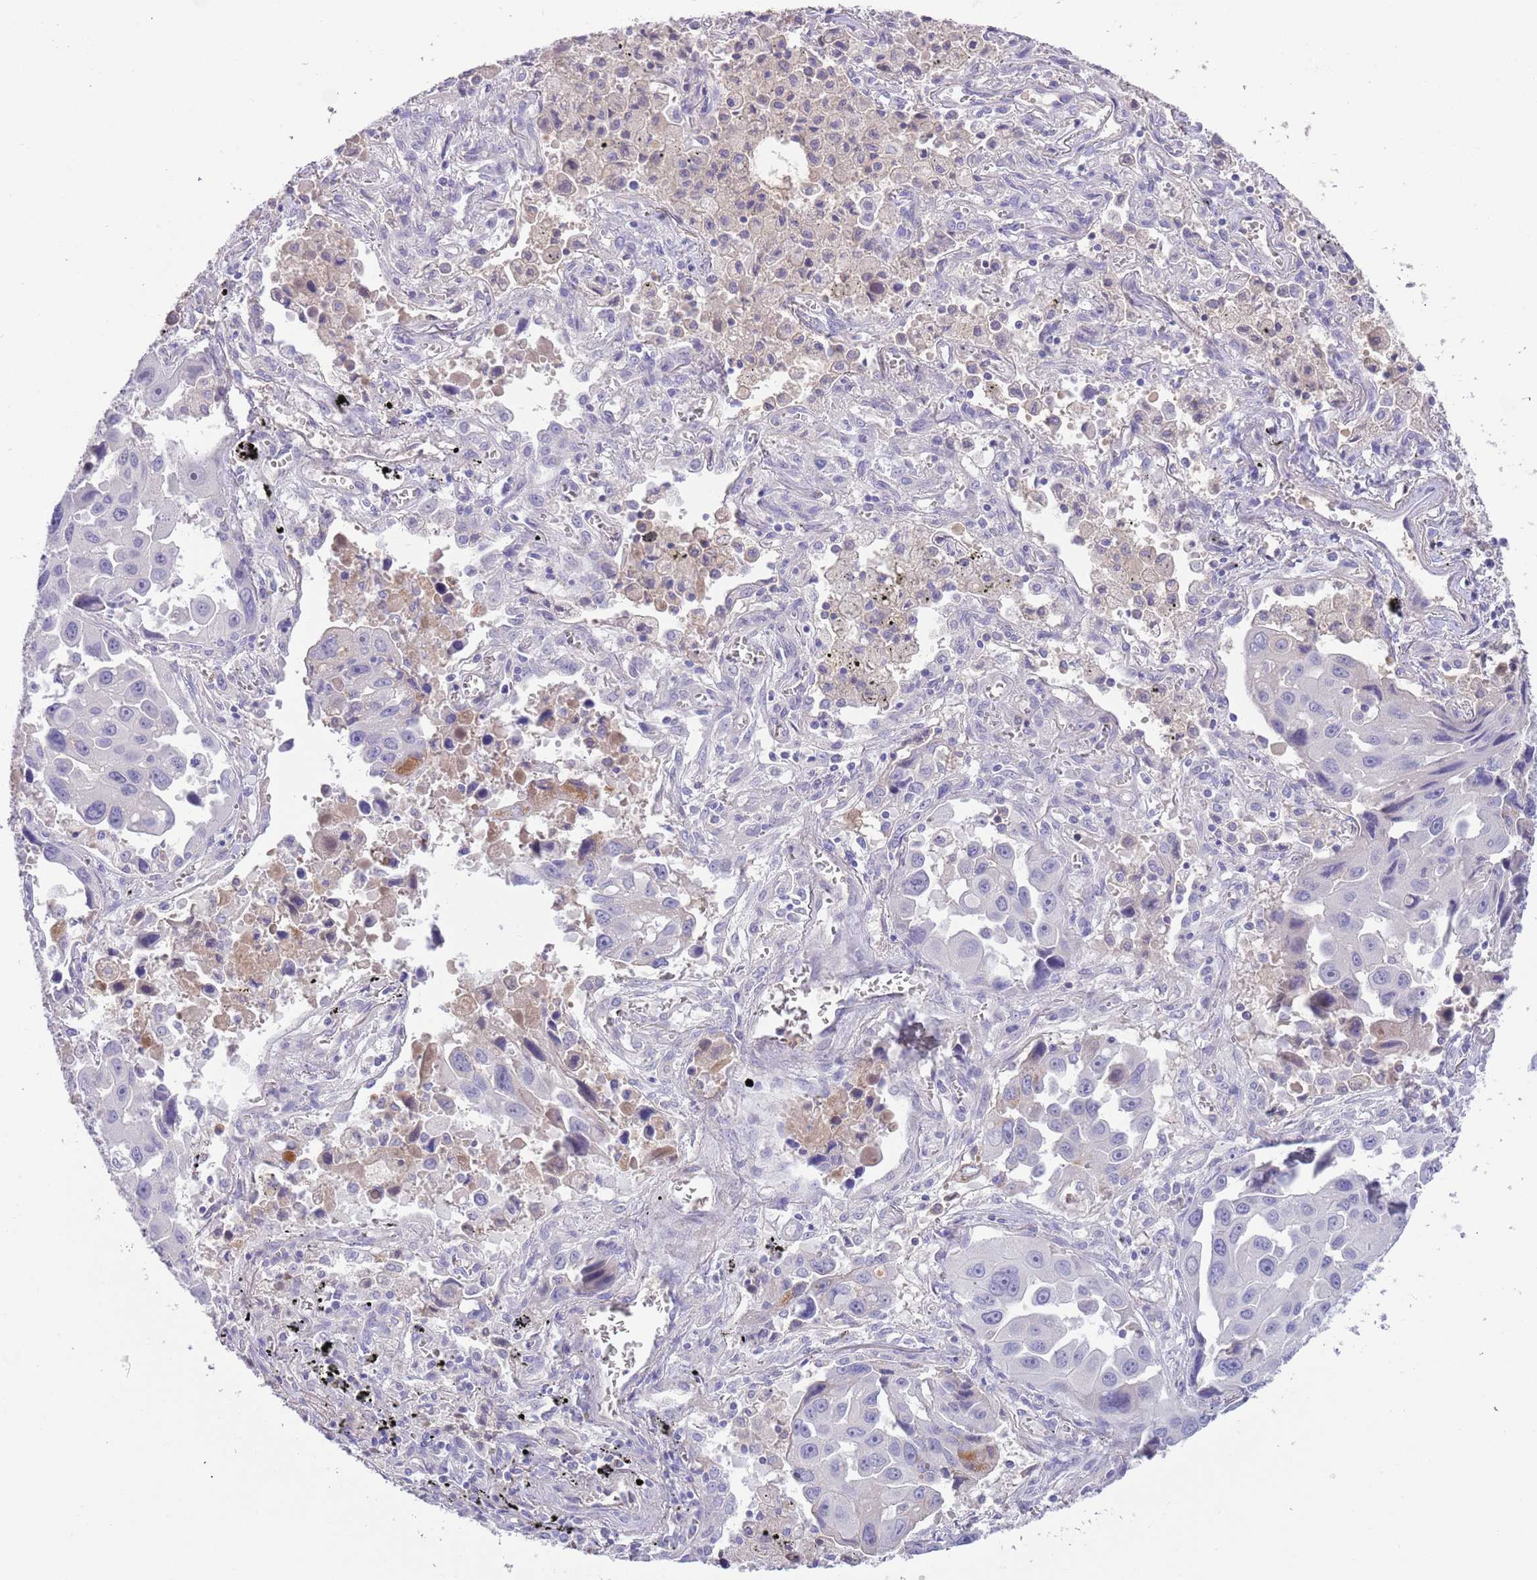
{"staining": {"intensity": "negative", "quantity": "none", "location": "none"}, "tissue": "lung cancer", "cell_type": "Tumor cells", "image_type": "cancer", "snomed": [{"axis": "morphology", "description": "Adenocarcinoma, NOS"}, {"axis": "topography", "description": "Lung"}], "caption": "High magnification brightfield microscopy of lung cancer stained with DAB (3,3'-diaminobenzidine) (brown) and counterstained with hematoxylin (blue): tumor cells show no significant positivity.", "gene": "IGFL4", "patient": {"sex": "male", "age": 66}}